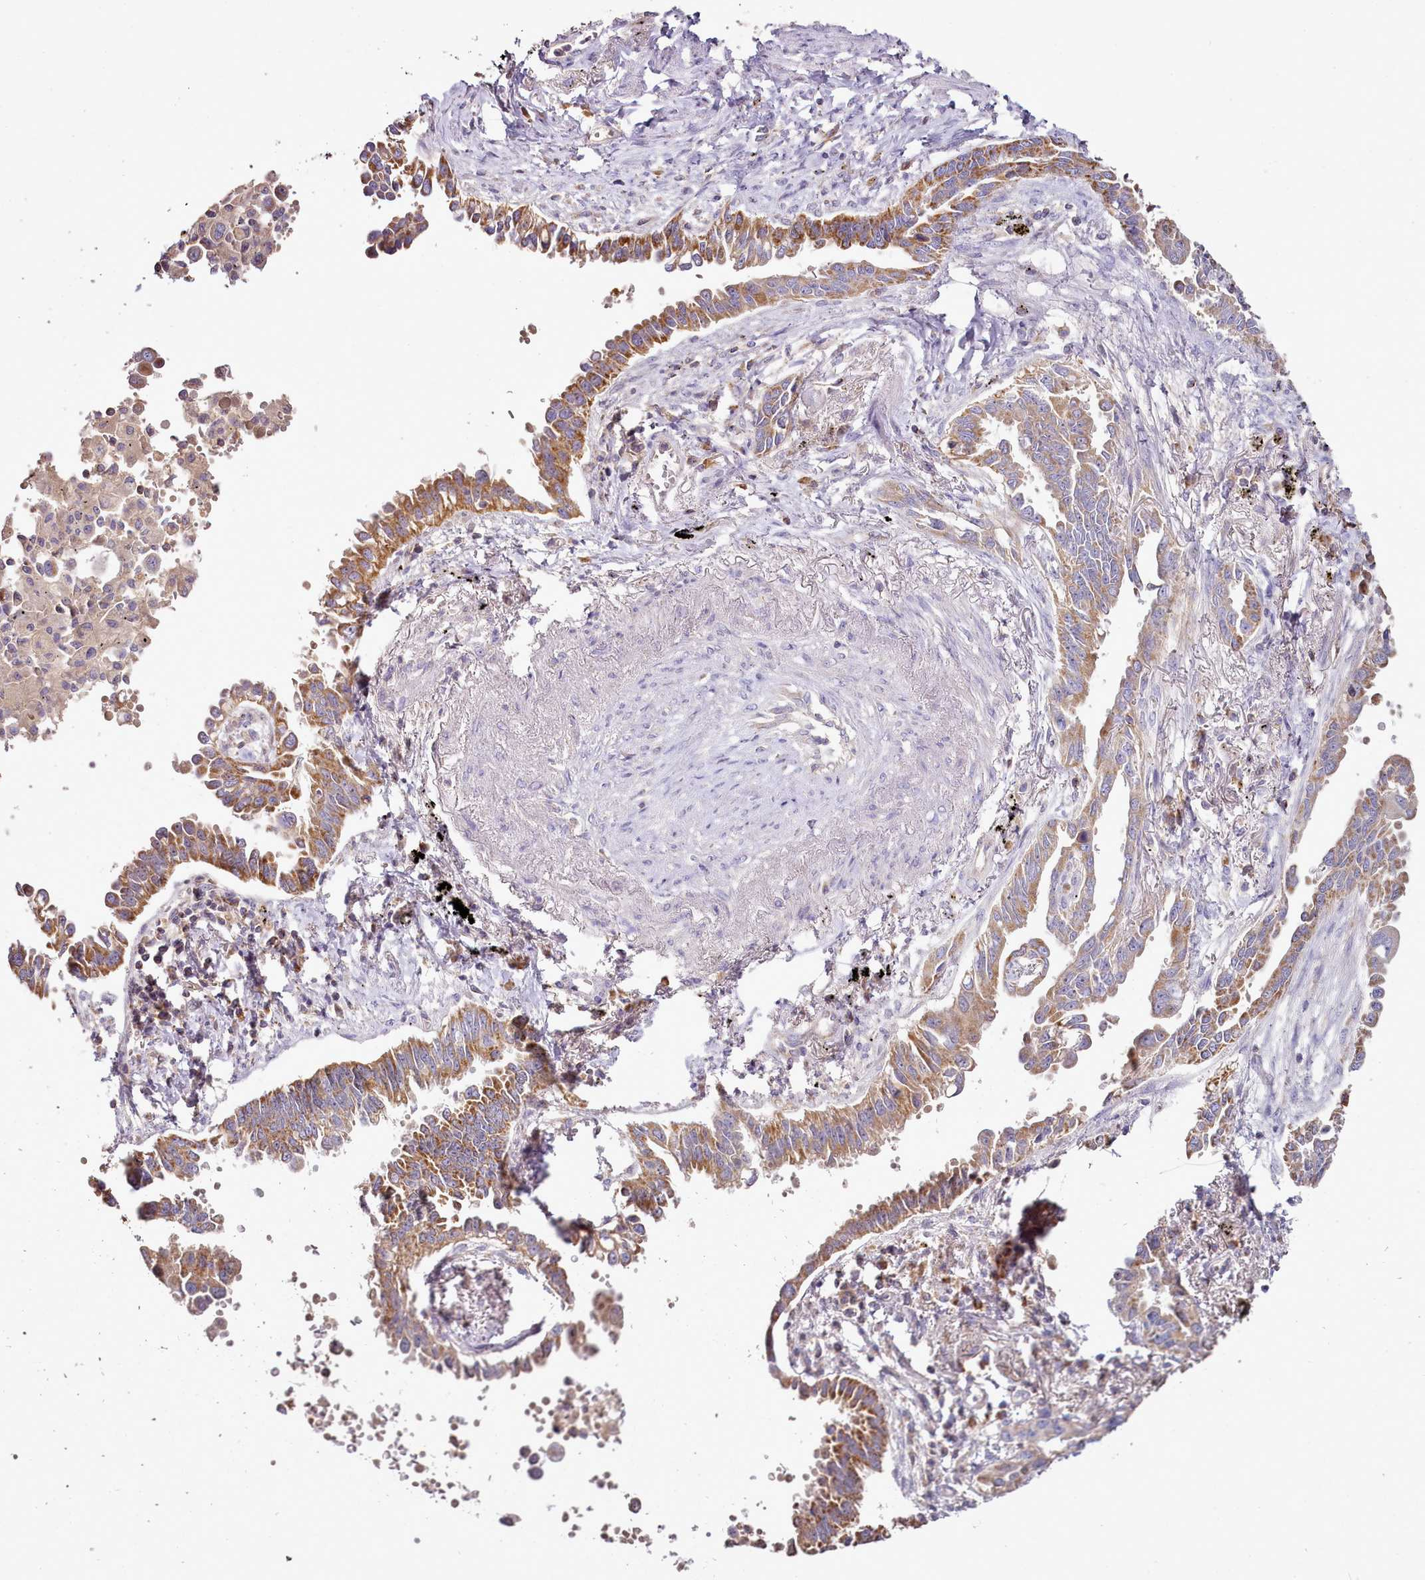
{"staining": {"intensity": "moderate", "quantity": ">75%", "location": "cytoplasmic/membranous"}, "tissue": "lung cancer", "cell_type": "Tumor cells", "image_type": "cancer", "snomed": [{"axis": "morphology", "description": "Adenocarcinoma, NOS"}, {"axis": "topography", "description": "Lung"}], "caption": "Protein expression analysis of lung cancer (adenocarcinoma) demonstrates moderate cytoplasmic/membranous expression in about >75% of tumor cells.", "gene": "ACSS1", "patient": {"sex": "male", "age": 67}}